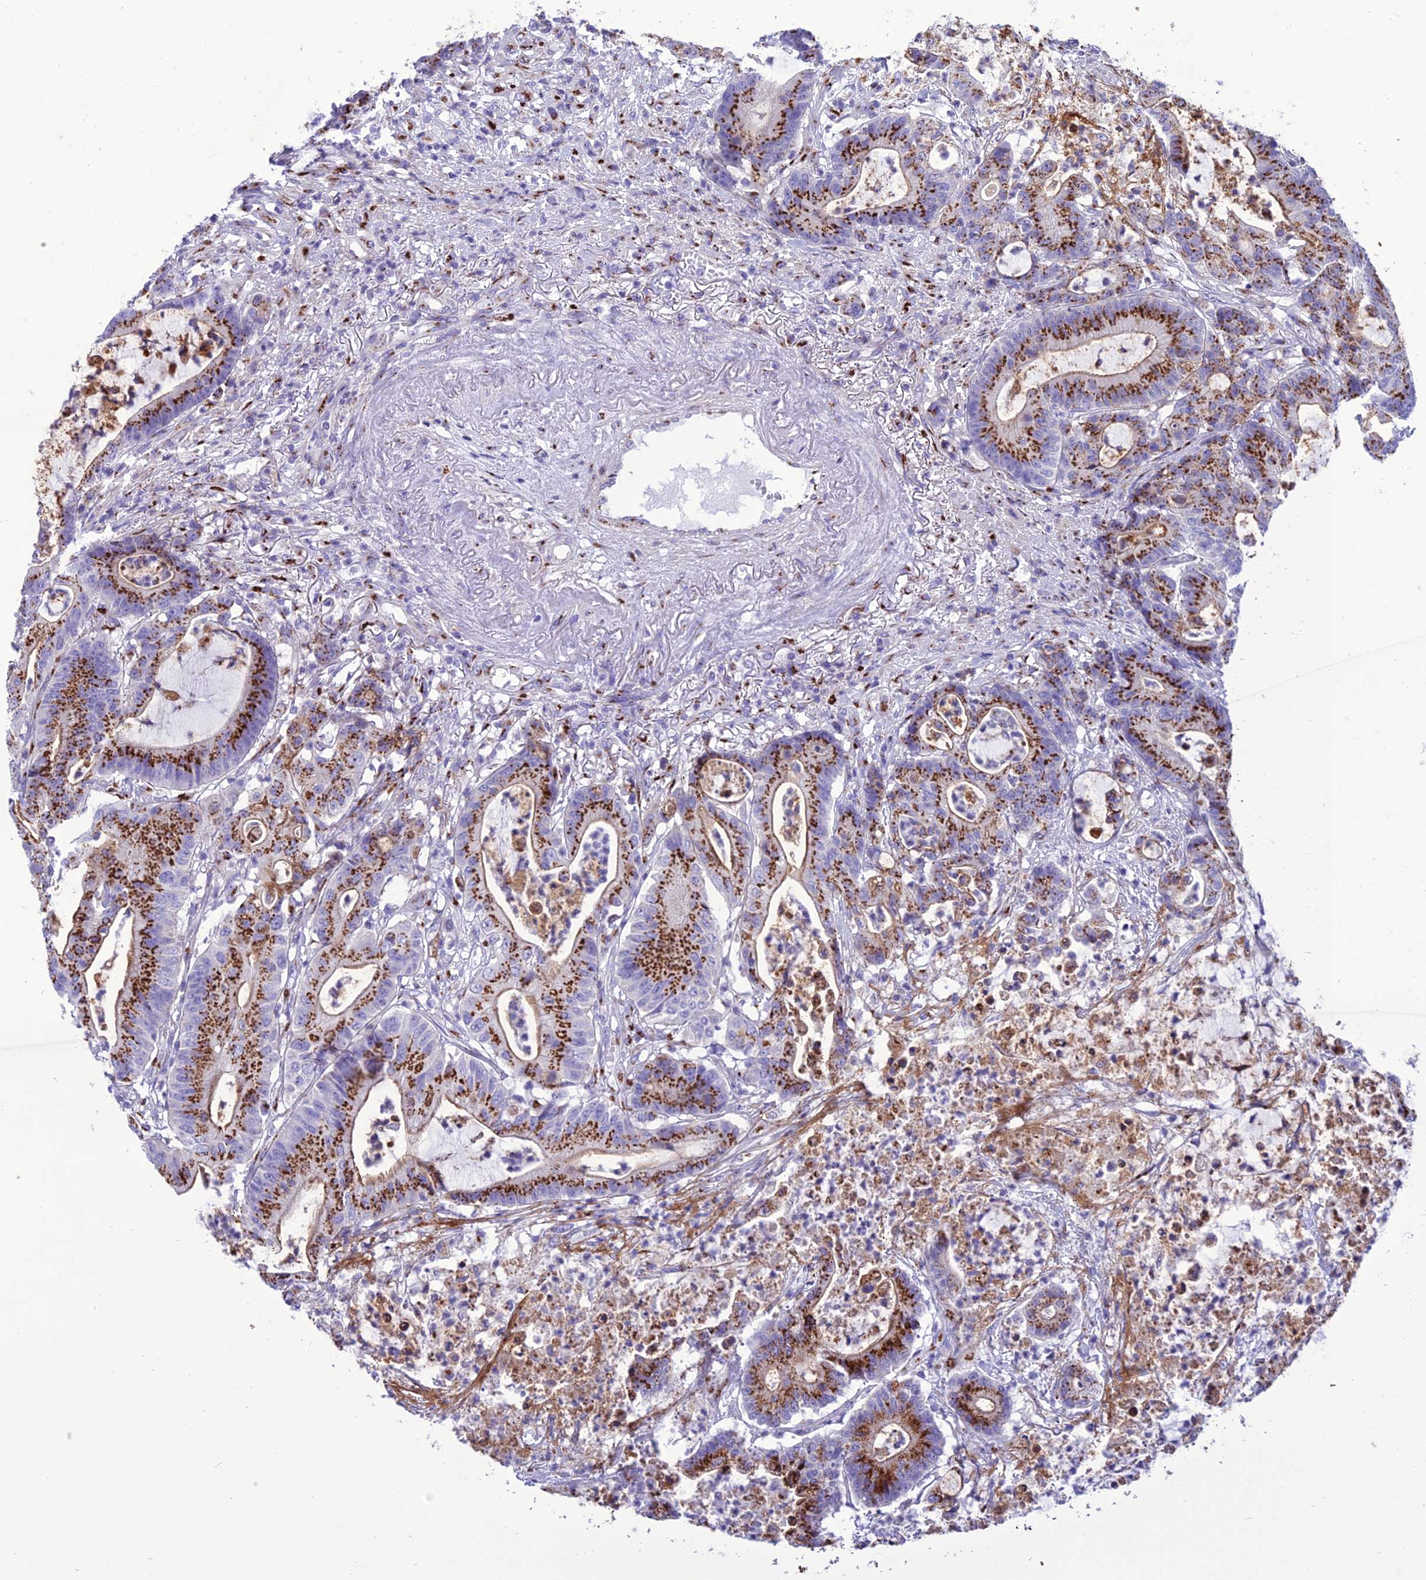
{"staining": {"intensity": "strong", "quantity": ">75%", "location": "cytoplasmic/membranous"}, "tissue": "colorectal cancer", "cell_type": "Tumor cells", "image_type": "cancer", "snomed": [{"axis": "morphology", "description": "Adenocarcinoma, NOS"}, {"axis": "topography", "description": "Colon"}], "caption": "Immunohistochemical staining of human adenocarcinoma (colorectal) shows high levels of strong cytoplasmic/membranous protein staining in approximately >75% of tumor cells.", "gene": "GOLM2", "patient": {"sex": "female", "age": 84}}